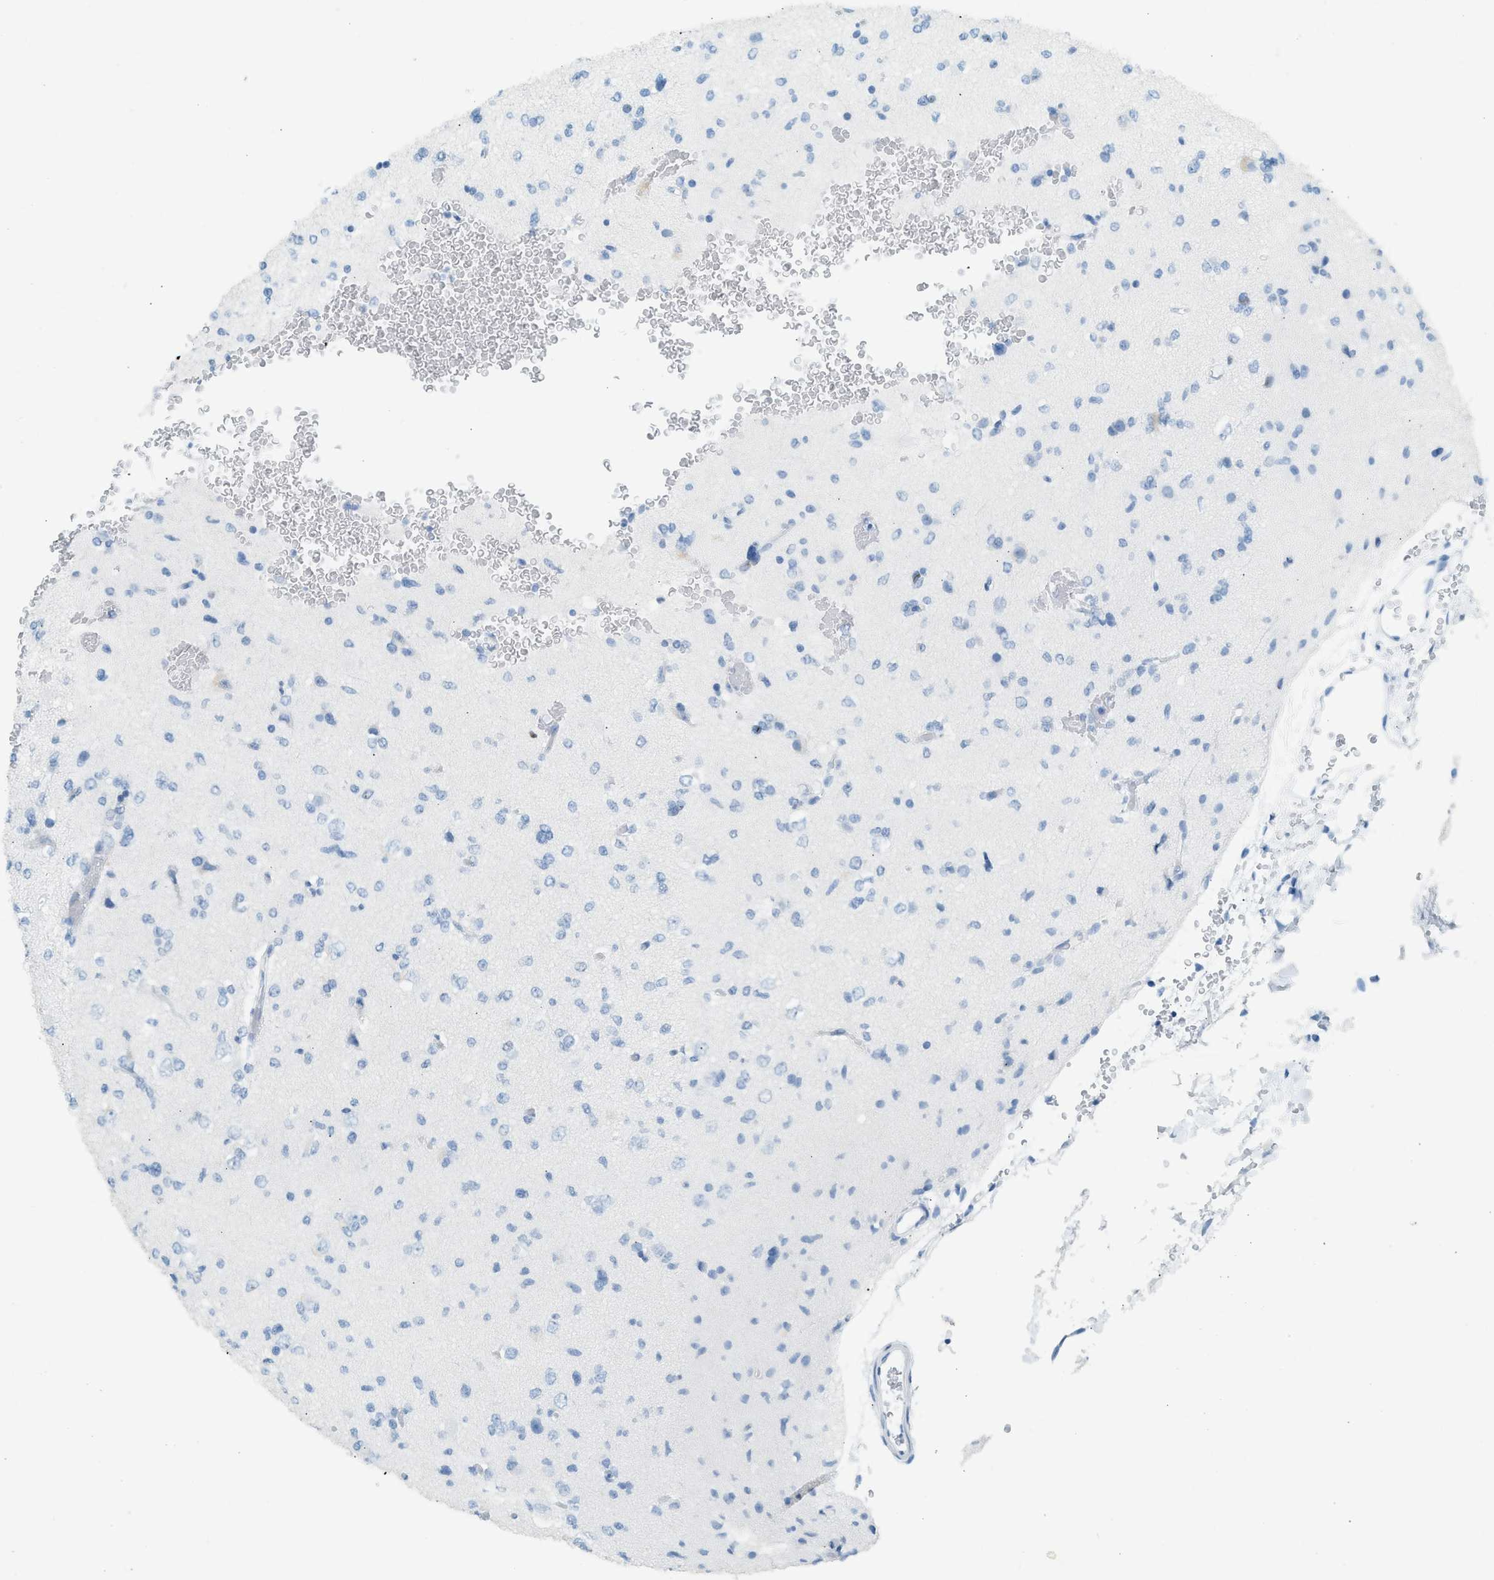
{"staining": {"intensity": "negative", "quantity": "none", "location": "none"}, "tissue": "glioma", "cell_type": "Tumor cells", "image_type": "cancer", "snomed": [{"axis": "morphology", "description": "Glioma, malignant, Low grade"}, {"axis": "topography", "description": "Brain"}], "caption": "A high-resolution image shows IHC staining of glioma, which exhibits no significant positivity in tumor cells.", "gene": "HHATL", "patient": {"sex": "female", "age": 22}}